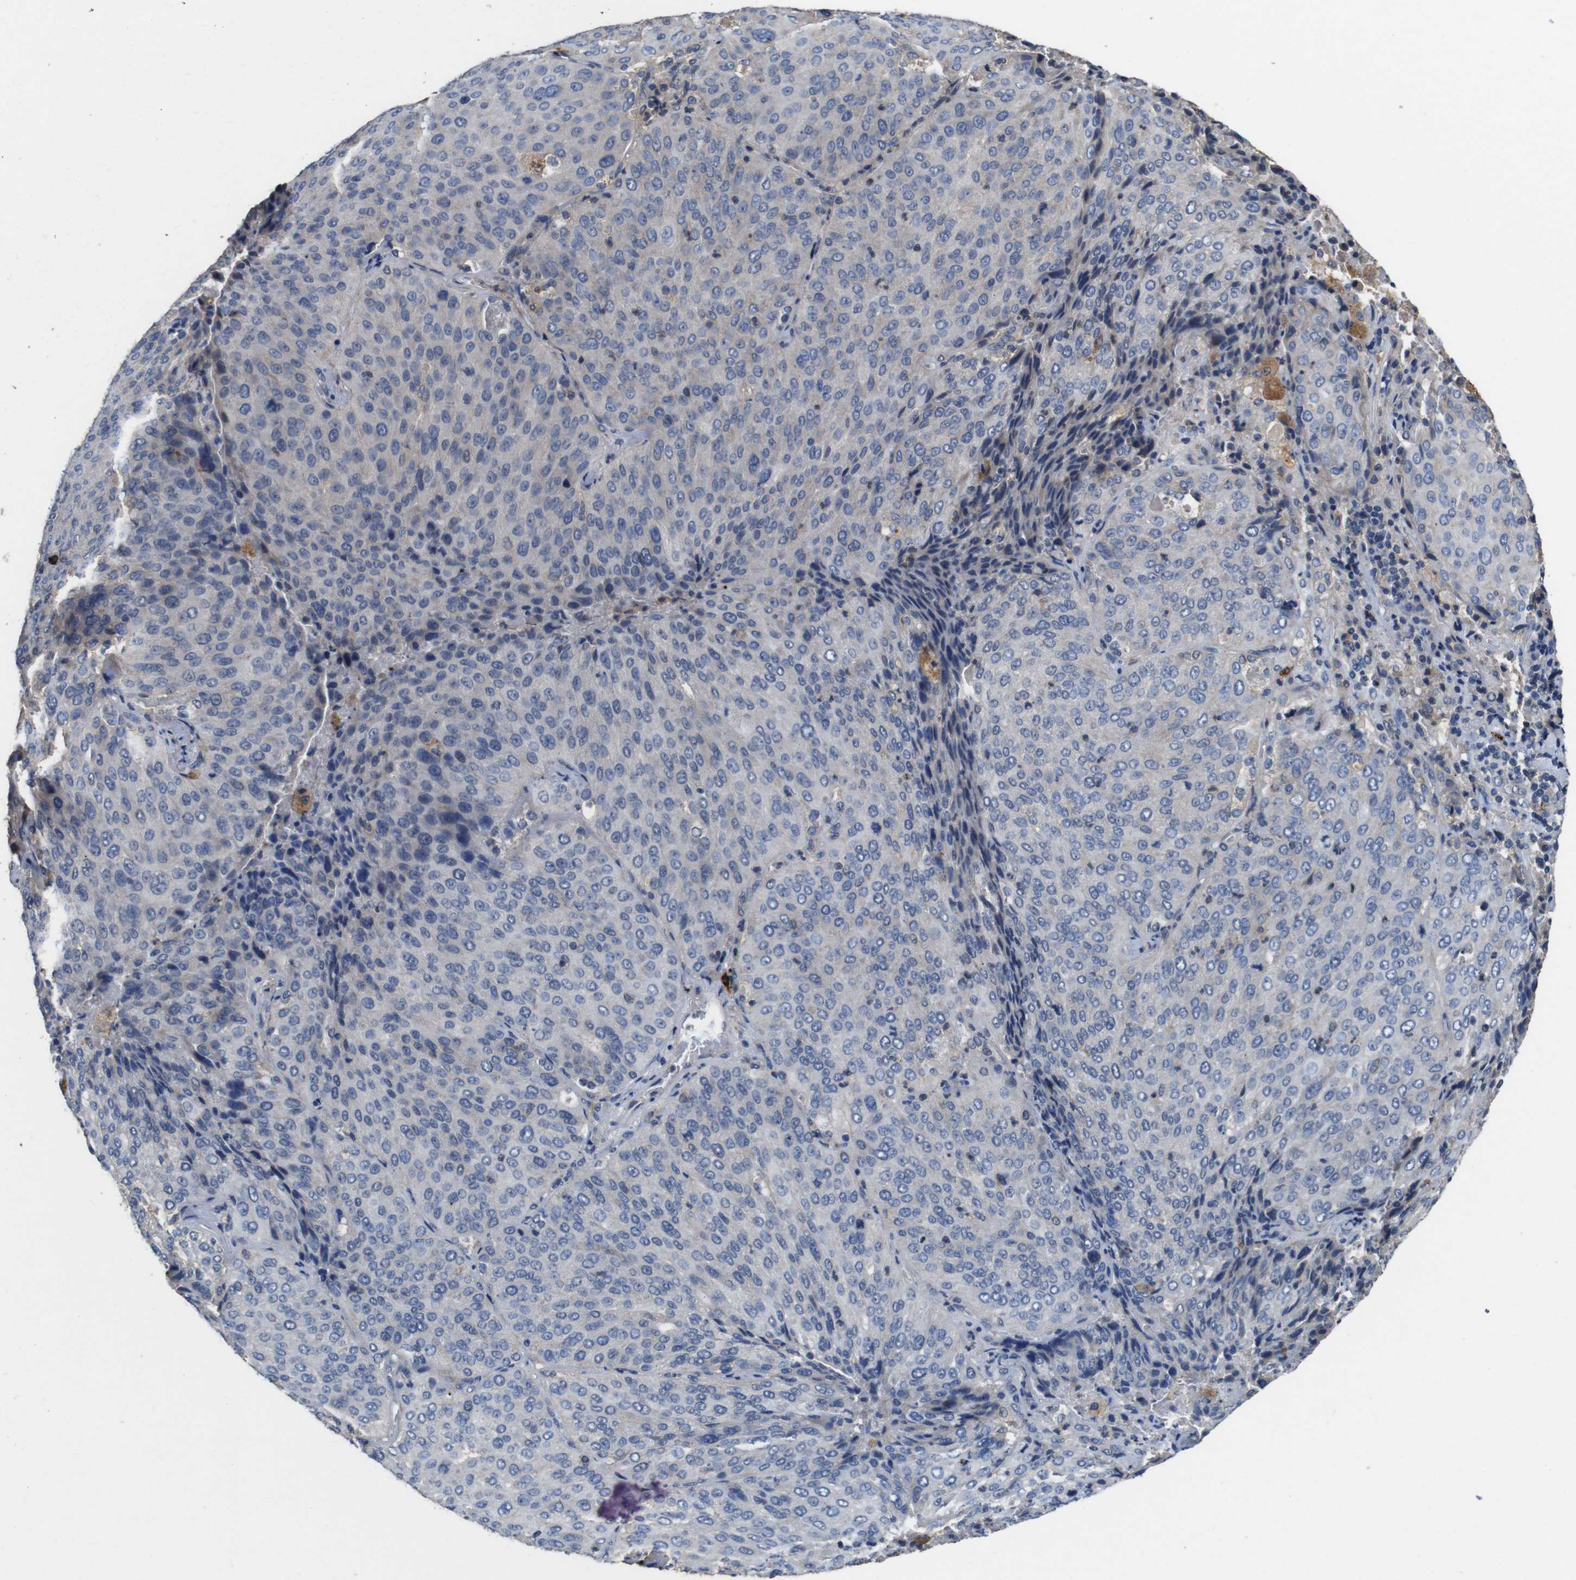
{"staining": {"intensity": "negative", "quantity": "none", "location": "none"}, "tissue": "lung cancer", "cell_type": "Tumor cells", "image_type": "cancer", "snomed": [{"axis": "morphology", "description": "Squamous cell carcinoma, NOS"}, {"axis": "topography", "description": "Lung"}], "caption": "Immunohistochemistry (IHC) histopathology image of neoplastic tissue: human lung squamous cell carcinoma stained with DAB shows no significant protein staining in tumor cells.", "gene": "GLIPR1", "patient": {"sex": "male", "age": 54}}